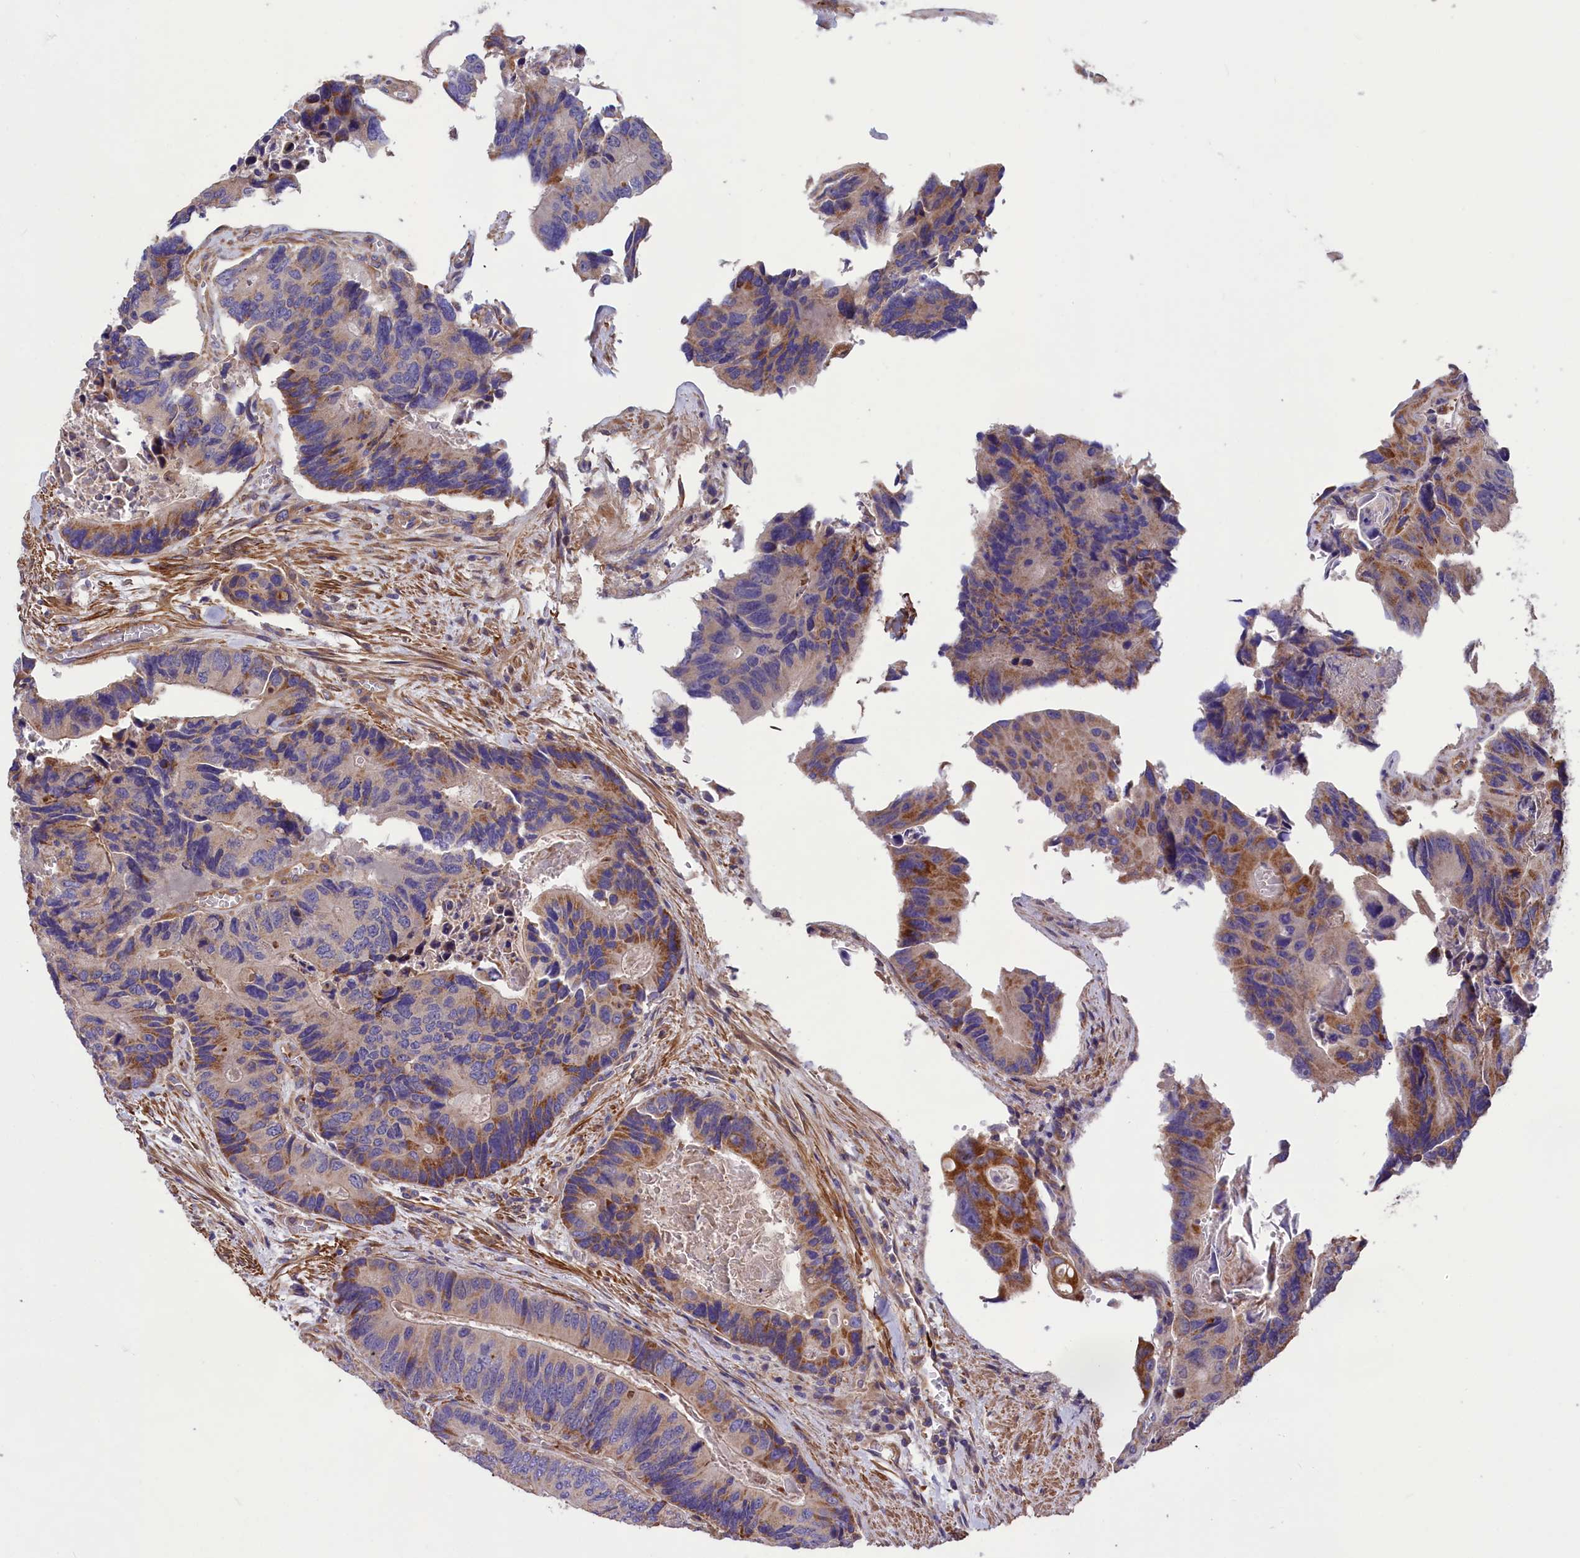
{"staining": {"intensity": "moderate", "quantity": "<25%", "location": "cytoplasmic/membranous"}, "tissue": "colorectal cancer", "cell_type": "Tumor cells", "image_type": "cancer", "snomed": [{"axis": "morphology", "description": "Adenocarcinoma, NOS"}, {"axis": "topography", "description": "Colon"}], "caption": "Immunohistochemical staining of colorectal adenocarcinoma shows moderate cytoplasmic/membranous protein positivity in approximately <25% of tumor cells.", "gene": "AMDHD2", "patient": {"sex": "male", "age": 84}}